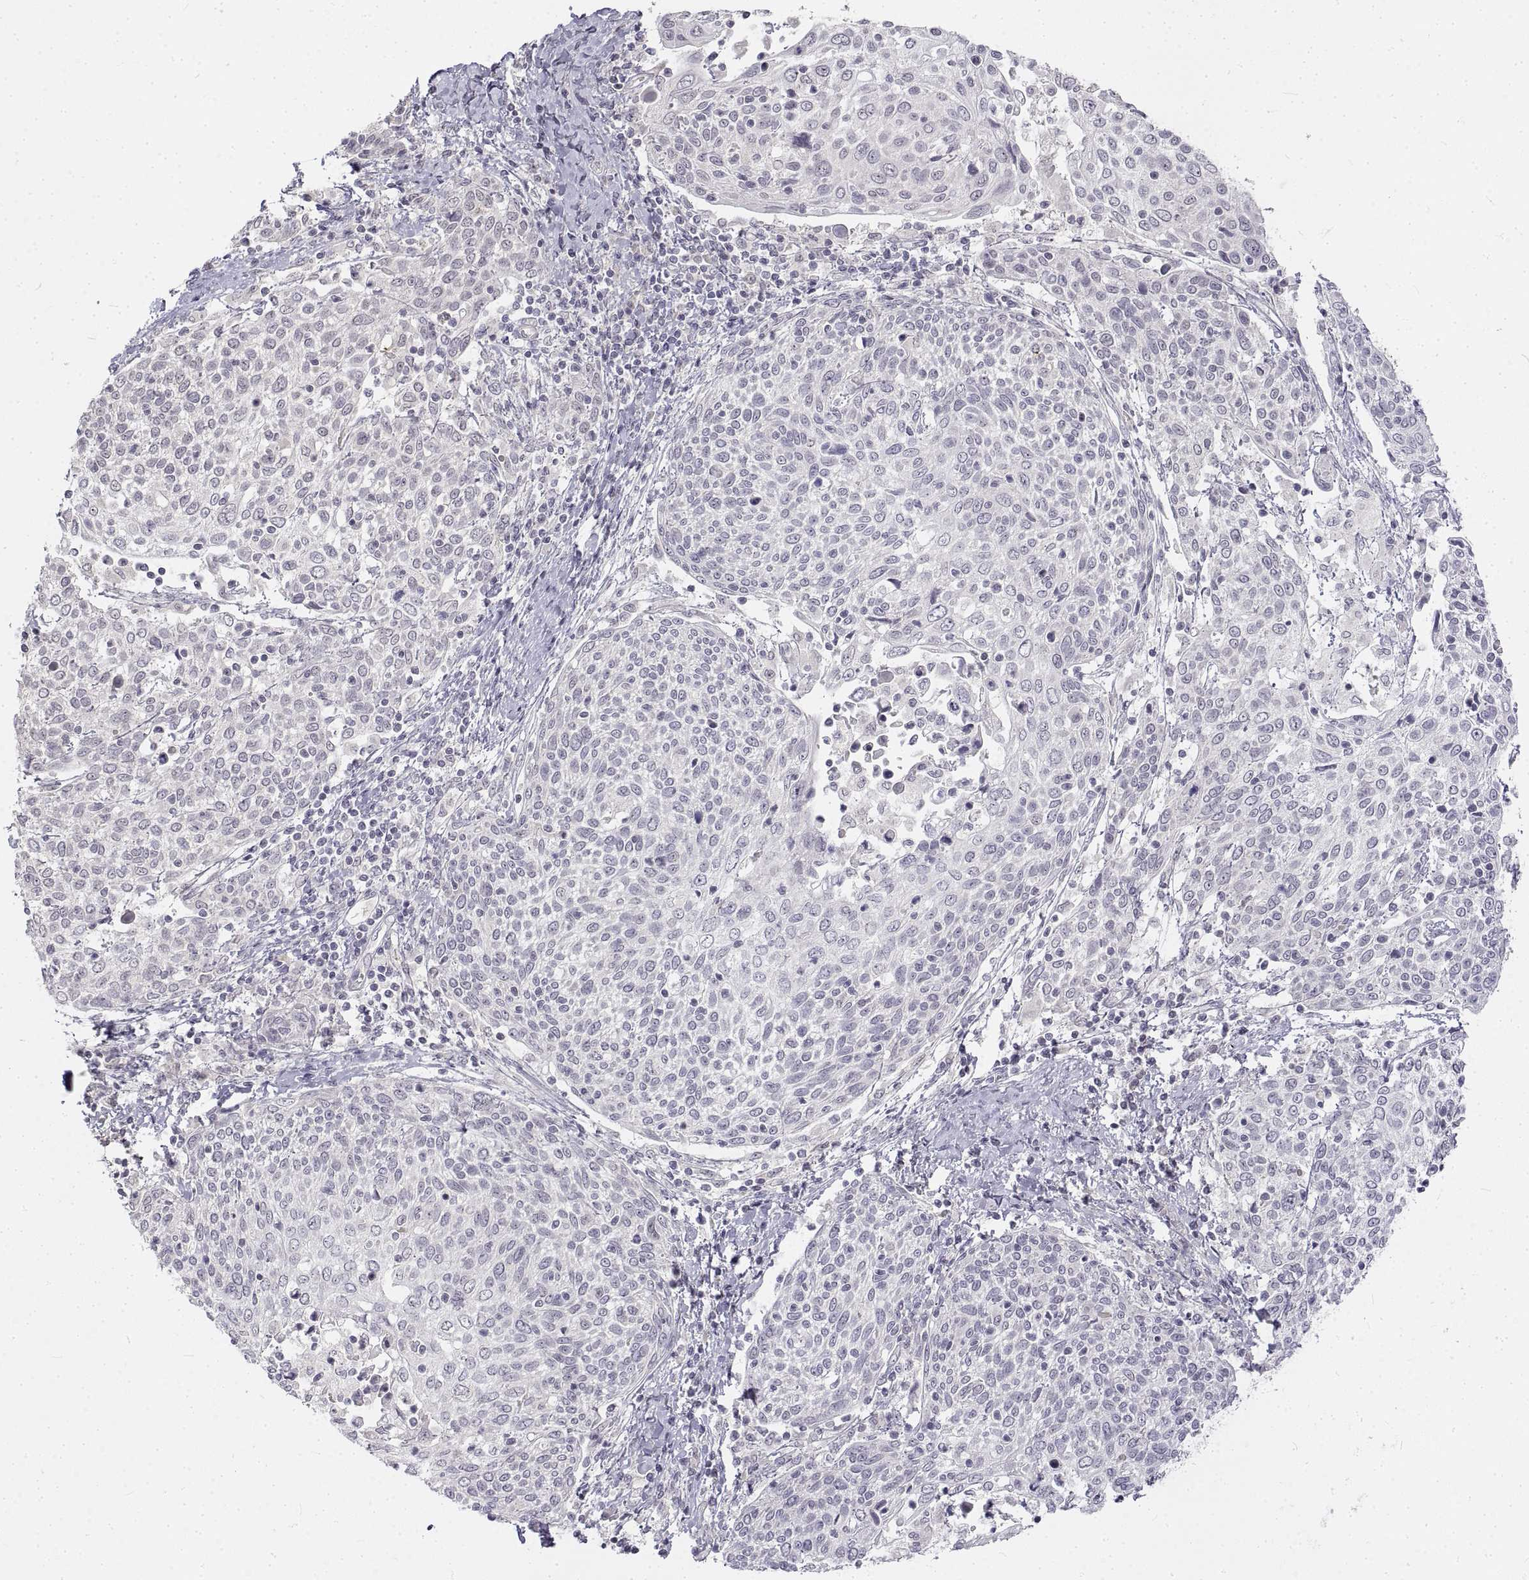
{"staining": {"intensity": "negative", "quantity": "none", "location": "none"}, "tissue": "cervical cancer", "cell_type": "Tumor cells", "image_type": "cancer", "snomed": [{"axis": "morphology", "description": "Squamous cell carcinoma, NOS"}, {"axis": "topography", "description": "Cervix"}], "caption": "Human cervical cancer stained for a protein using immunohistochemistry (IHC) displays no staining in tumor cells.", "gene": "ANO2", "patient": {"sex": "female", "age": 61}}